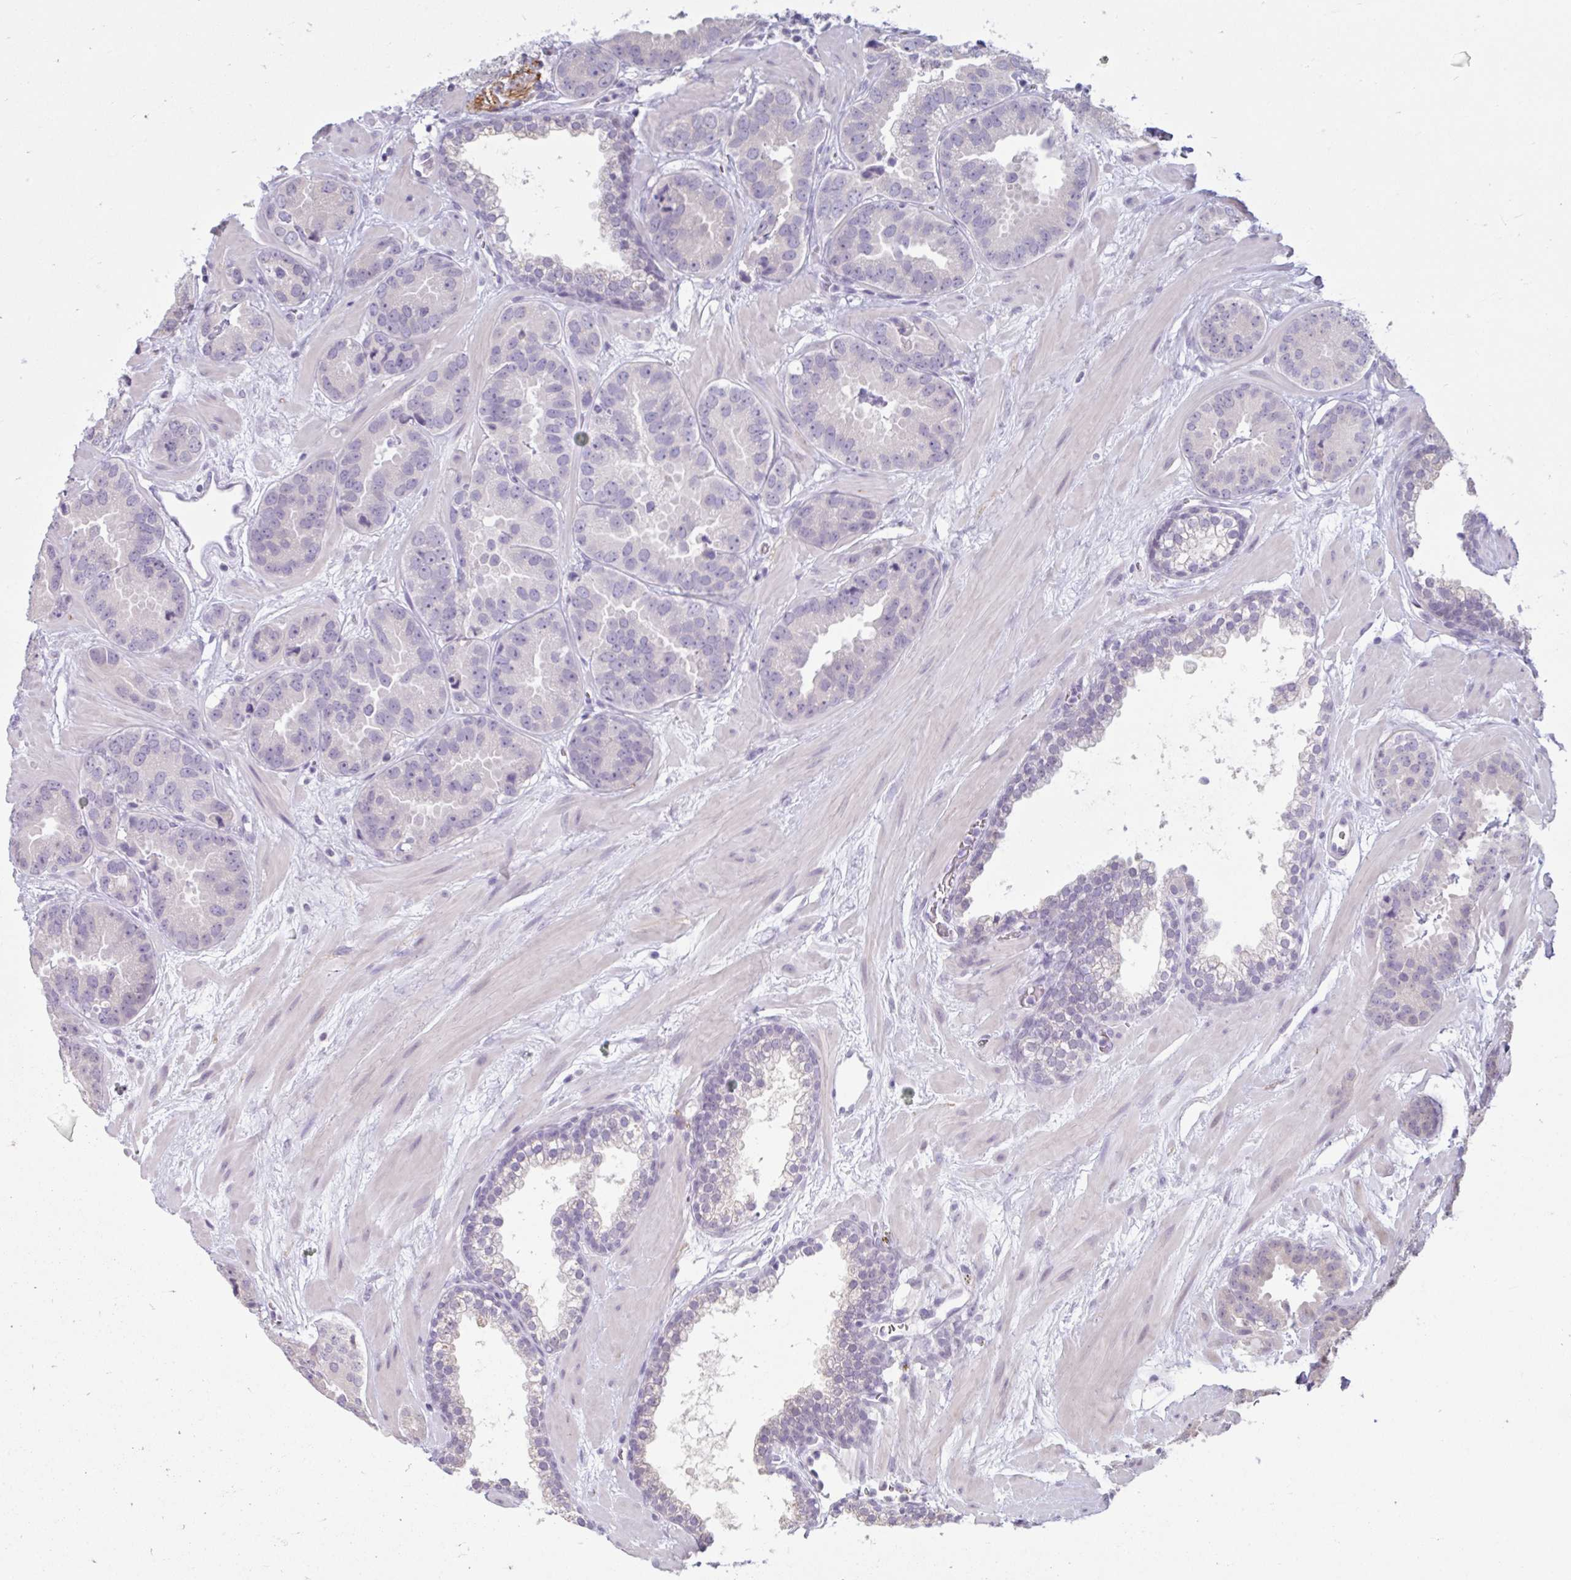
{"staining": {"intensity": "negative", "quantity": "none", "location": "none"}, "tissue": "prostate cancer", "cell_type": "Tumor cells", "image_type": "cancer", "snomed": [{"axis": "morphology", "description": "Adenocarcinoma, Low grade"}, {"axis": "topography", "description": "Prostate"}], "caption": "There is no significant staining in tumor cells of prostate cancer.", "gene": "CDH19", "patient": {"sex": "male", "age": 62}}